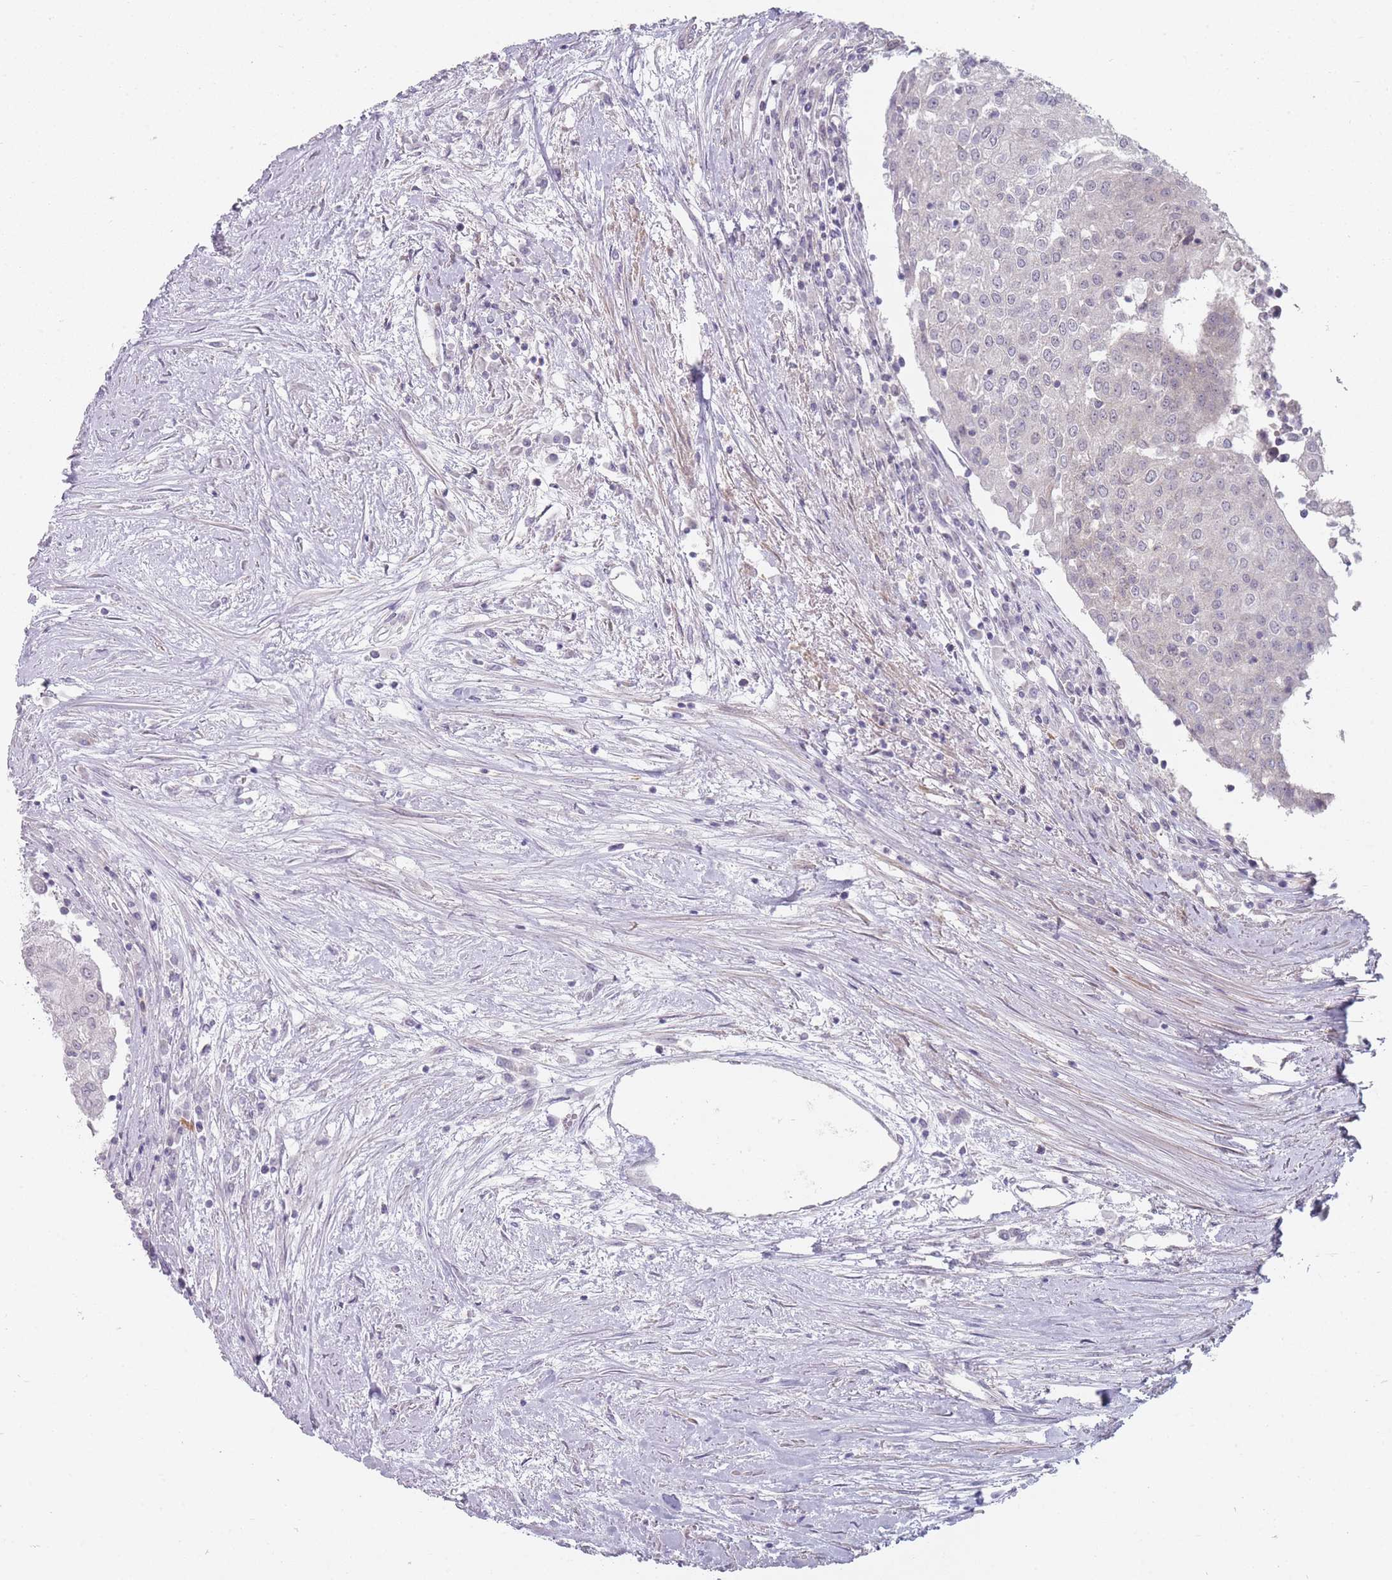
{"staining": {"intensity": "negative", "quantity": "none", "location": "none"}, "tissue": "urothelial cancer", "cell_type": "Tumor cells", "image_type": "cancer", "snomed": [{"axis": "morphology", "description": "Urothelial carcinoma, High grade"}, {"axis": "topography", "description": "Urinary bladder"}], "caption": "Immunohistochemistry of human high-grade urothelial carcinoma exhibits no positivity in tumor cells. (Immunohistochemistry (ihc), brightfield microscopy, high magnification).", "gene": "PCDH12", "patient": {"sex": "female", "age": 85}}